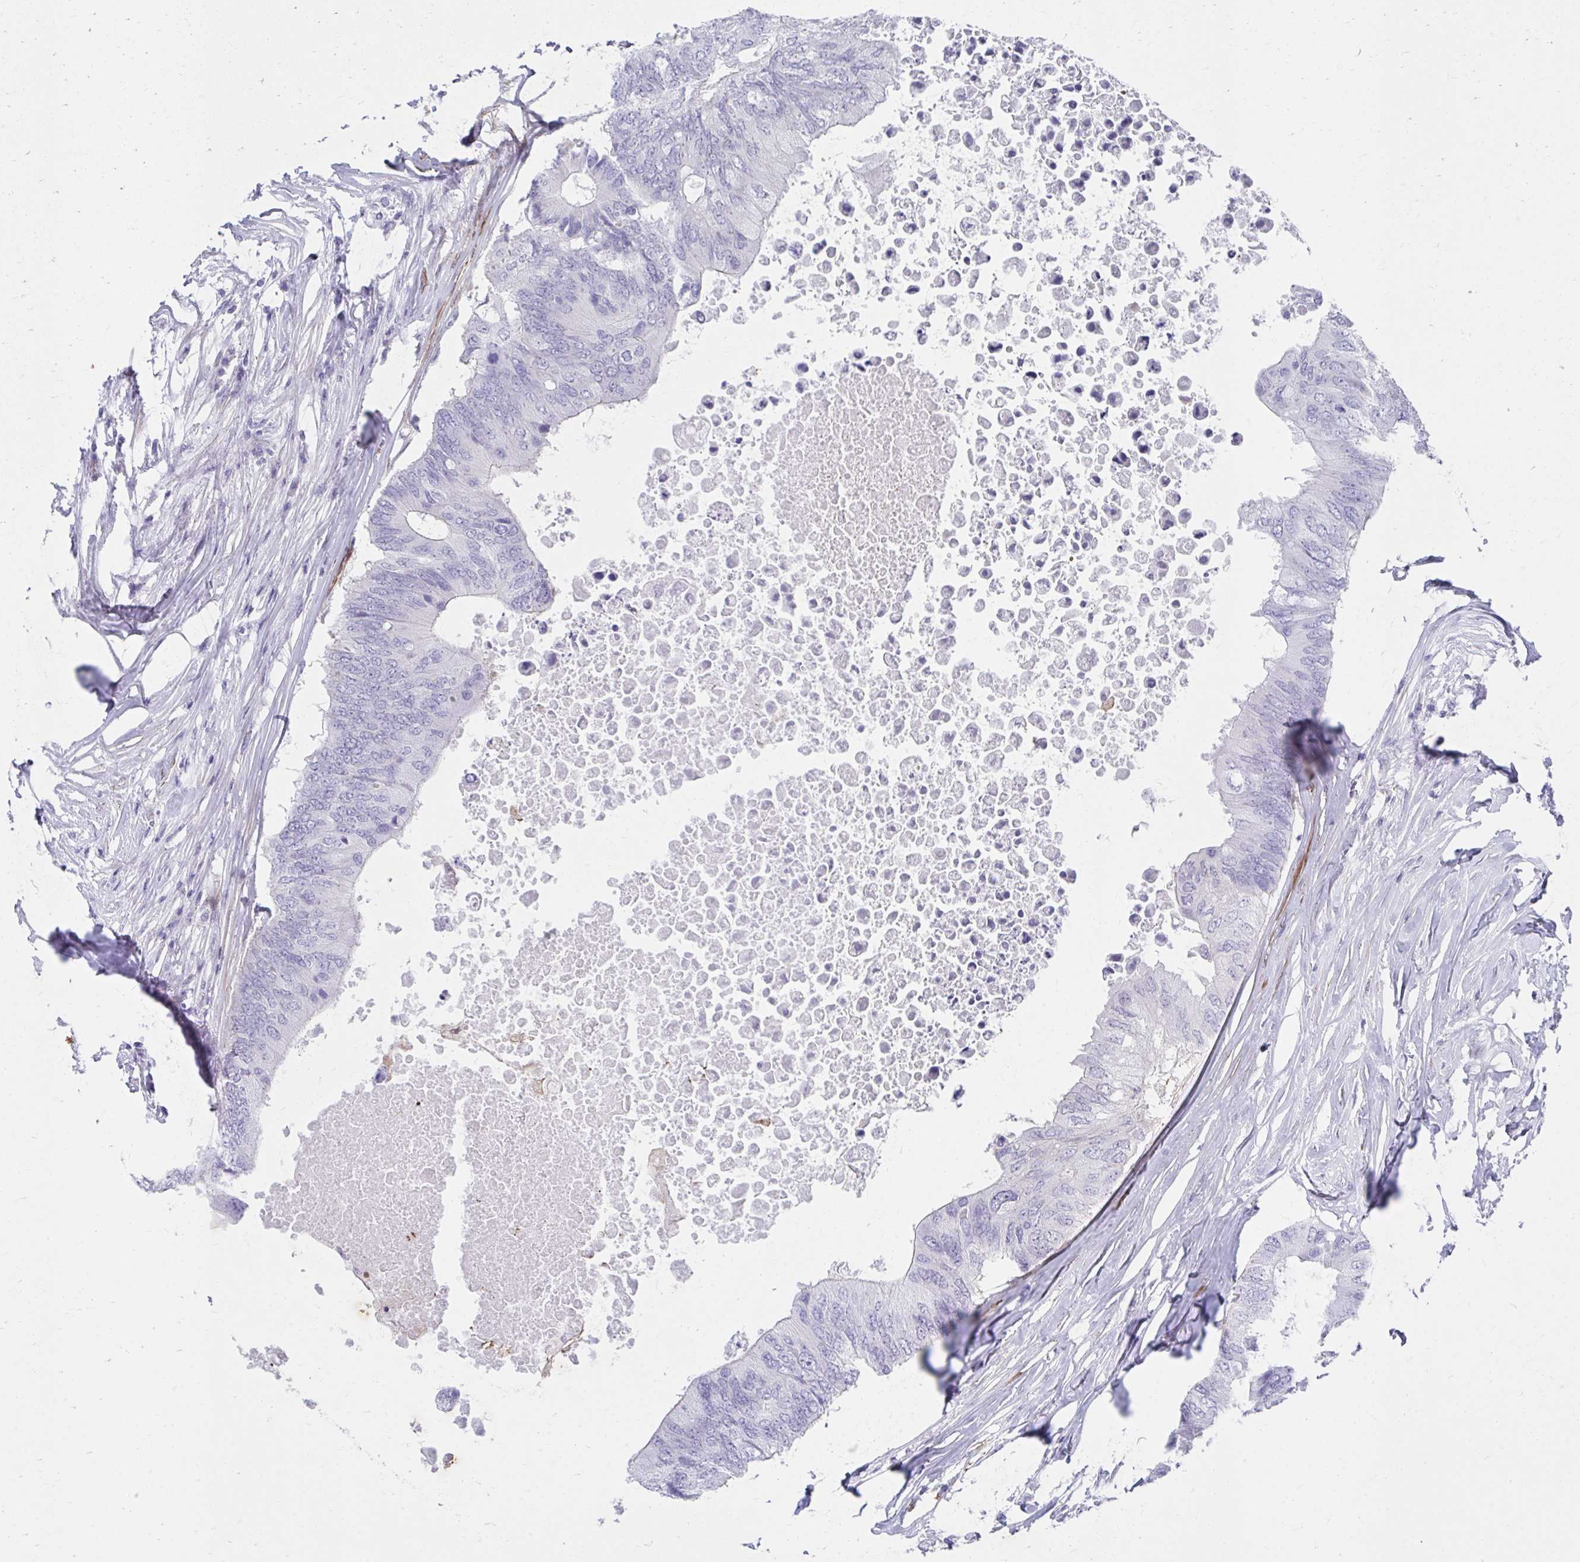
{"staining": {"intensity": "negative", "quantity": "none", "location": "none"}, "tissue": "colorectal cancer", "cell_type": "Tumor cells", "image_type": "cancer", "snomed": [{"axis": "morphology", "description": "Adenocarcinoma, NOS"}, {"axis": "topography", "description": "Colon"}], "caption": "An IHC micrograph of colorectal cancer is shown. There is no staining in tumor cells of colorectal cancer.", "gene": "CSTB", "patient": {"sex": "male", "age": 71}}